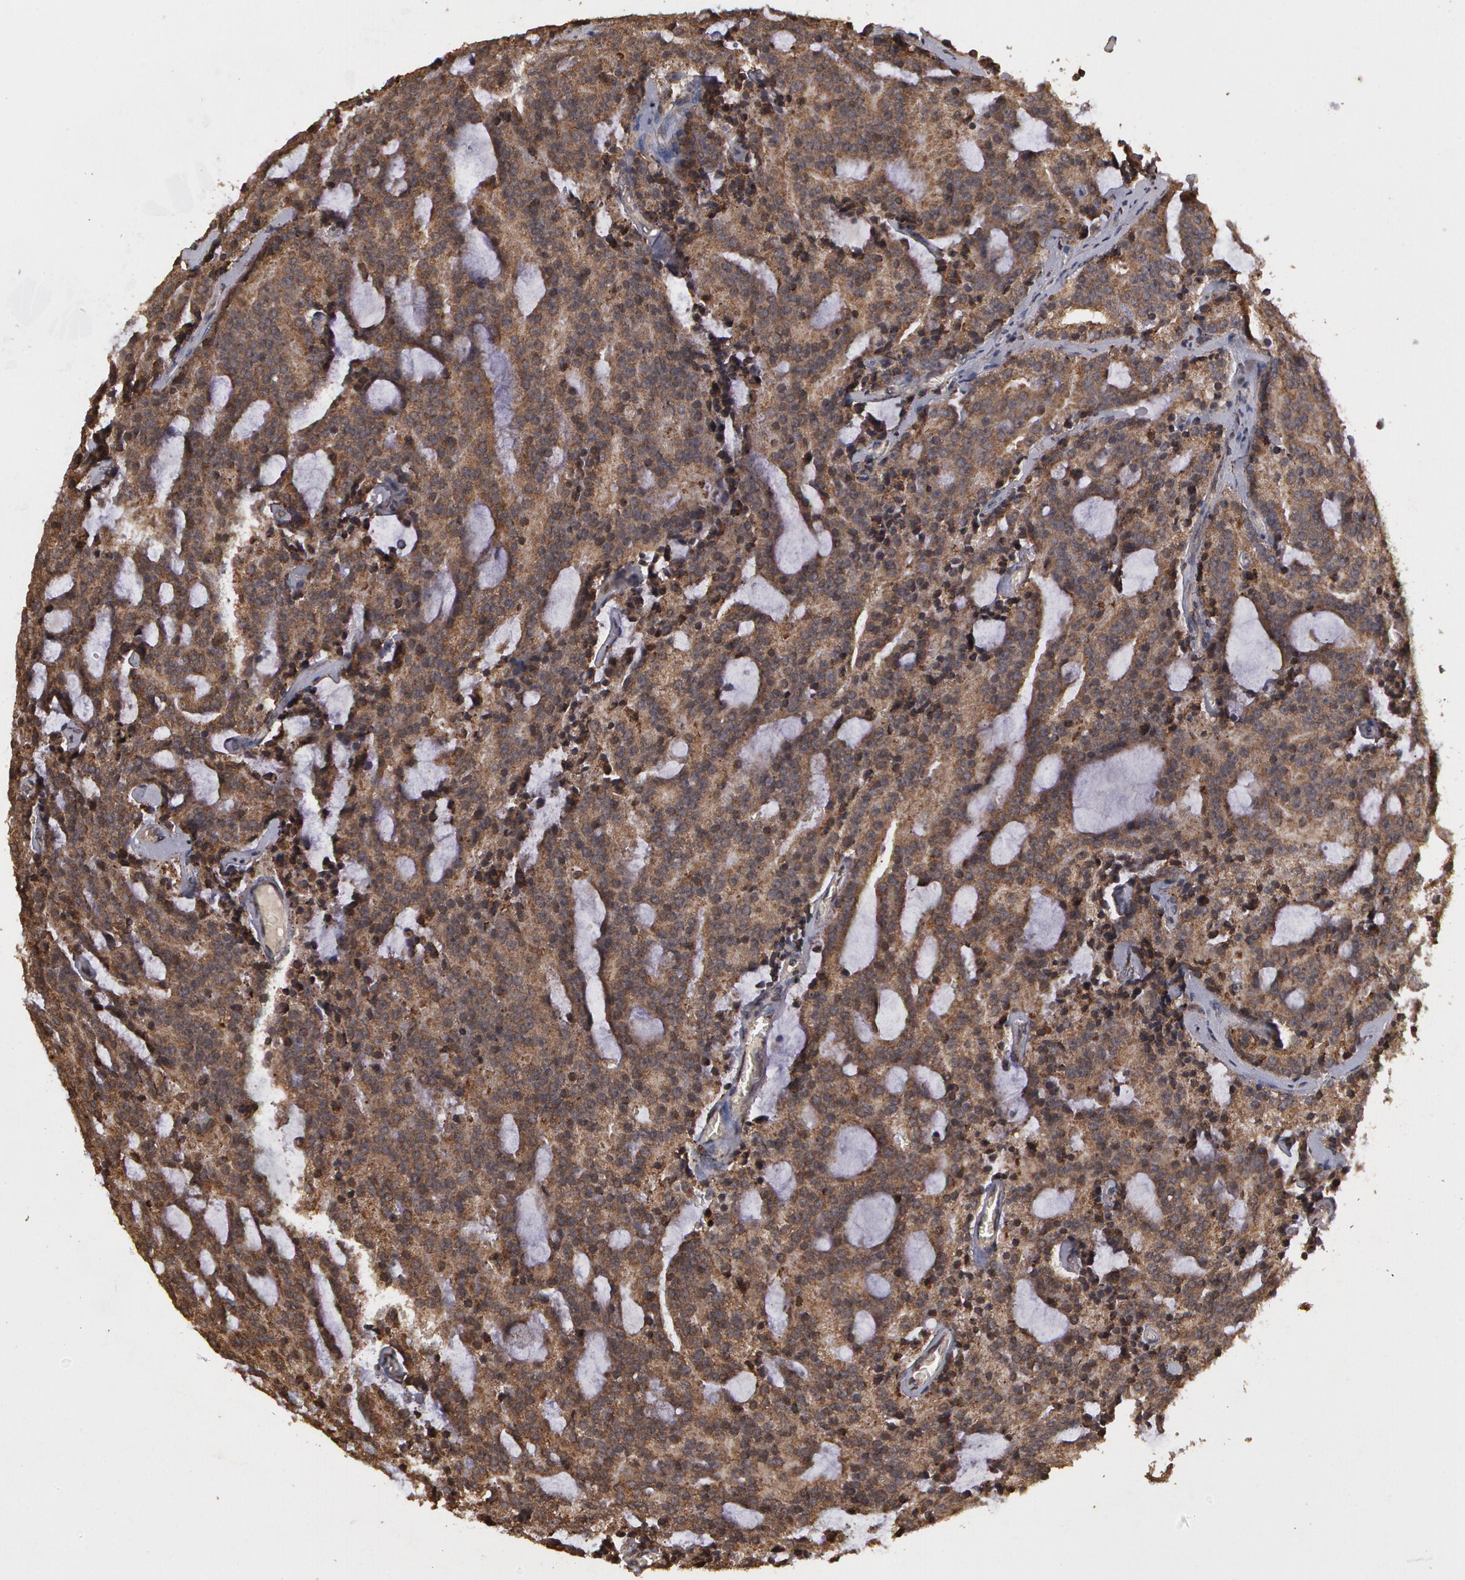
{"staining": {"intensity": "weak", "quantity": ">75%", "location": "cytoplasmic/membranous"}, "tissue": "prostate cancer", "cell_type": "Tumor cells", "image_type": "cancer", "snomed": [{"axis": "morphology", "description": "Adenocarcinoma, Medium grade"}, {"axis": "topography", "description": "Prostate"}], "caption": "The image reveals immunohistochemical staining of prostate medium-grade adenocarcinoma. There is weak cytoplasmic/membranous staining is identified in about >75% of tumor cells. (brown staining indicates protein expression, while blue staining denotes nuclei).", "gene": "CALR", "patient": {"sex": "male", "age": 65}}